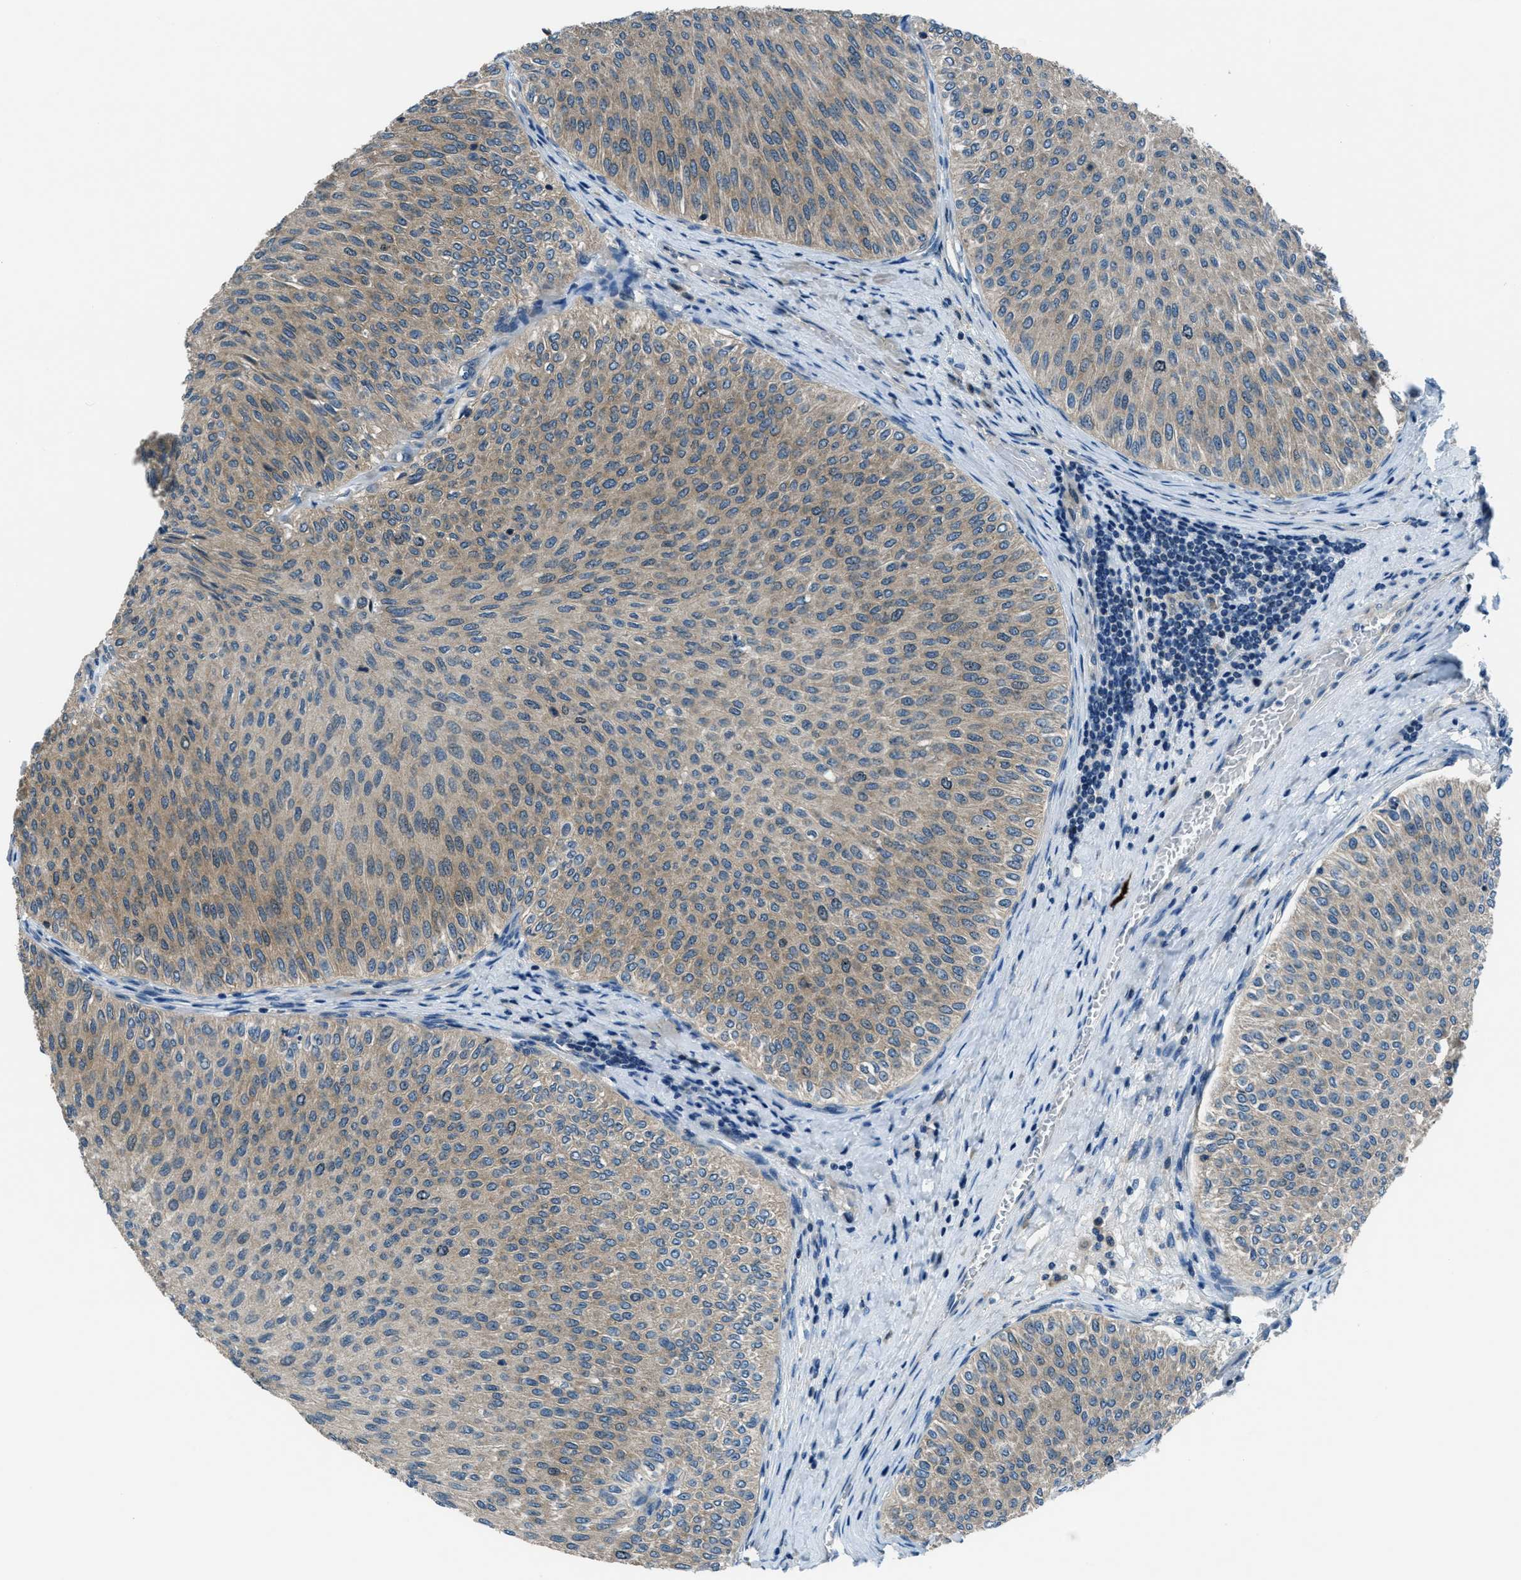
{"staining": {"intensity": "weak", "quantity": ">75%", "location": "cytoplasmic/membranous"}, "tissue": "urothelial cancer", "cell_type": "Tumor cells", "image_type": "cancer", "snomed": [{"axis": "morphology", "description": "Urothelial carcinoma, Low grade"}, {"axis": "topography", "description": "Urinary bladder"}], "caption": "Human urothelial carcinoma (low-grade) stained with a brown dye demonstrates weak cytoplasmic/membranous positive positivity in approximately >75% of tumor cells.", "gene": "ARFGAP2", "patient": {"sex": "male", "age": 78}}